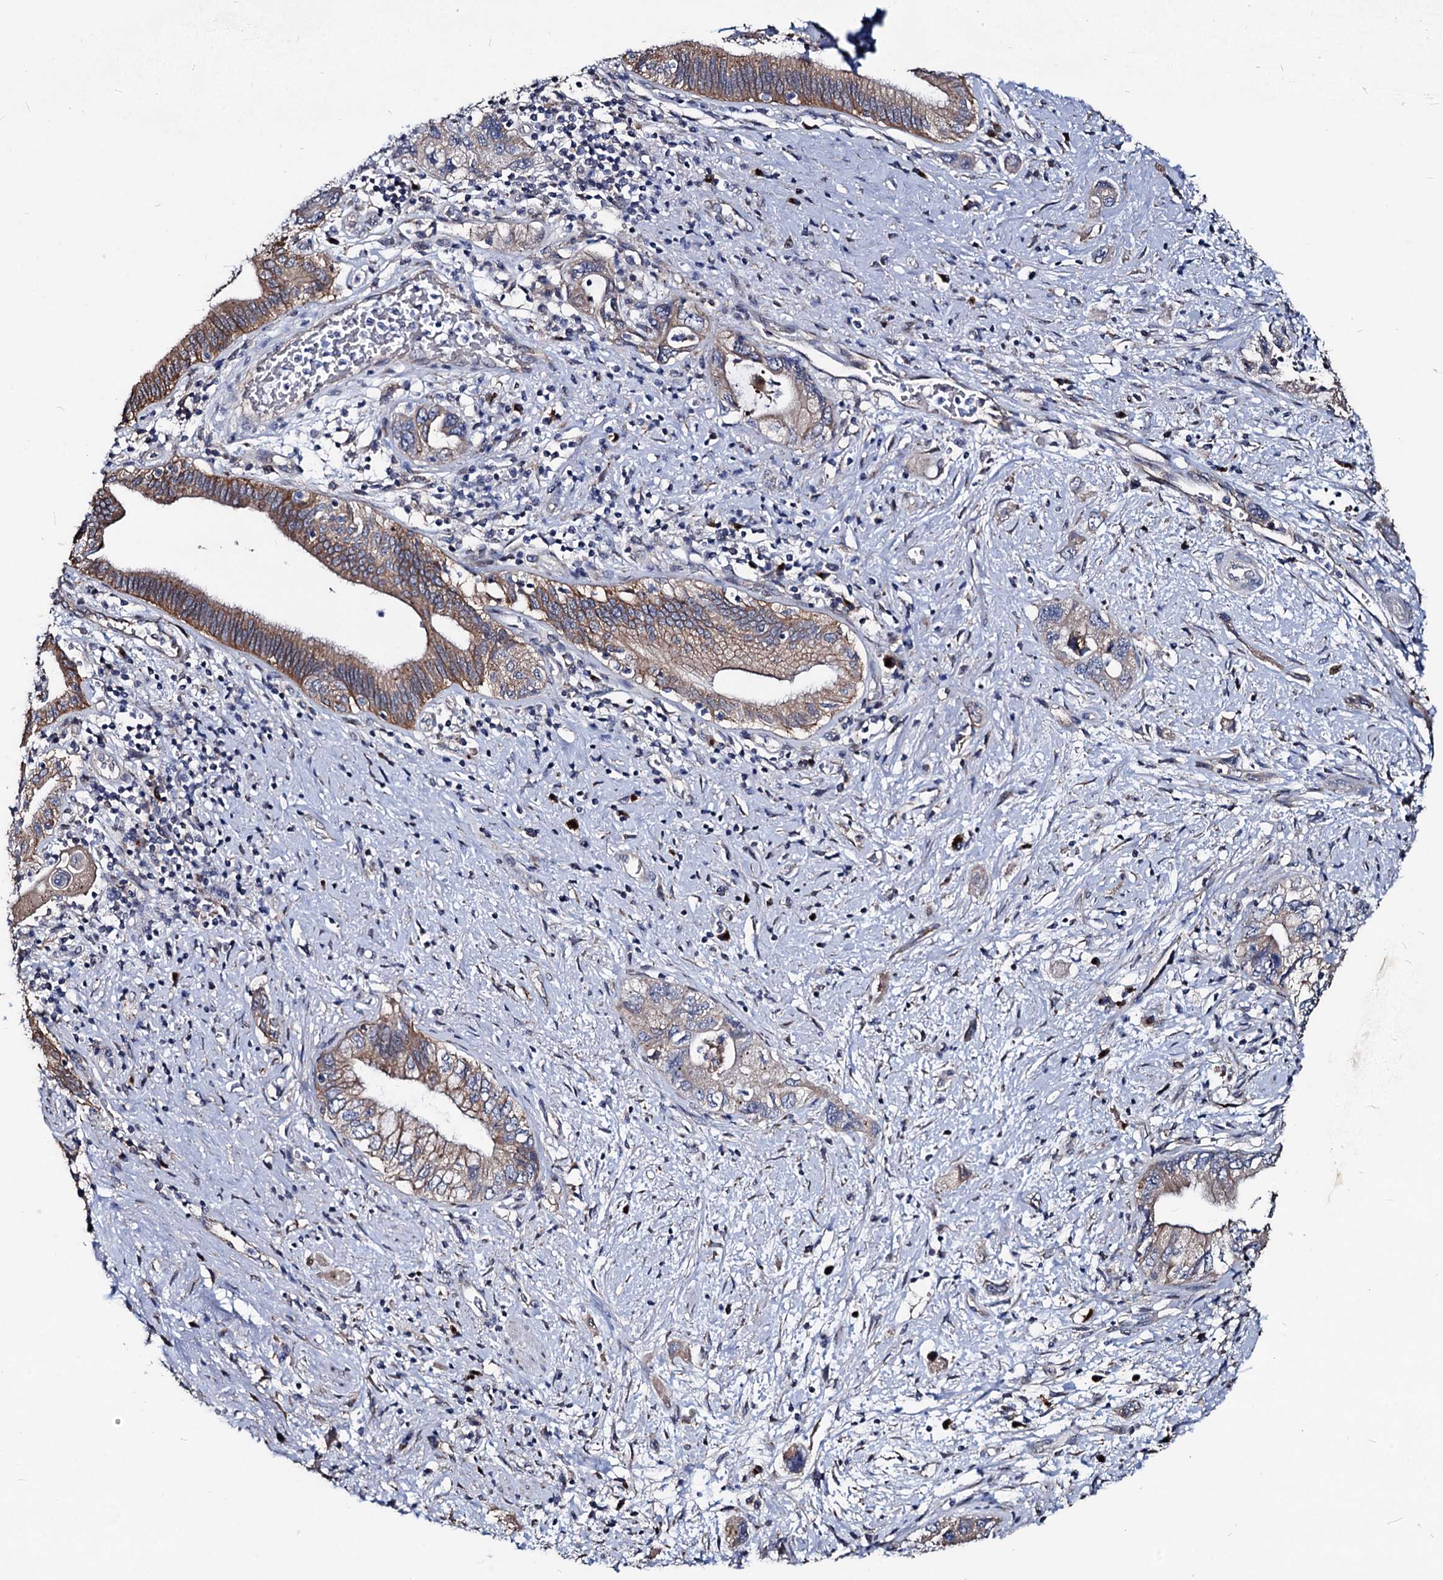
{"staining": {"intensity": "moderate", "quantity": "25%-75%", "location": "cytoplasmic/membranous"}, "tissue": "pancreatic cancer", "cell_type": "Tumor cells", "image_type": "cancer", "snomed": [{"axis": "morphology", "description": "Adenocarcinoma, NOS"}, {"axis": "topography", "description": "Pancreas"}], "caption": "Pancreatic cancer (adenocarcinoma) stained with a protein marker exhibits moderate staining in tumor cells.", "gene": "SMAGP", "patient": {"sex": "female", "age": 73}}